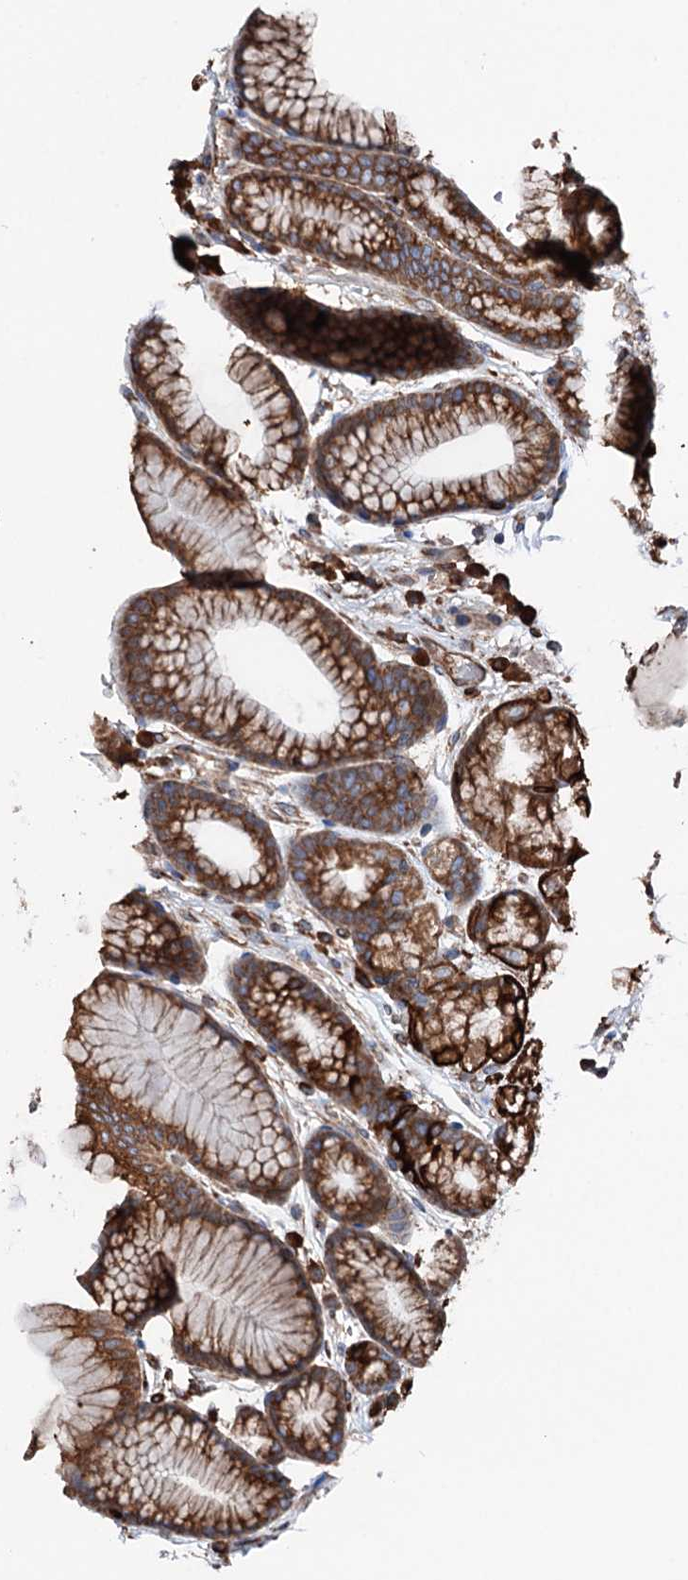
{"staining": {"intensity": "strong", "quantity": ">75%", "location": "cytoplasmic/membranous"}, "tissue": "stomach", "cell_type": "Glandular cells", "image_type": "normal", "snomed": [{"axis": "morphology", "description": "Normal tissue, NOS"}, {"axis": "morphology", "description": "Adenocarcinoma, NOS"}, {"axis": "topography", "description": "Stomach"}], "caption": "This is a micrograph of immunohistochemistry staining of unremarkable stomach, which shows strong staining in the cytoplasmic/membranous of glandular cells.", "gene": "ERP29", "patient": {"sex": "male", "age": 57}}